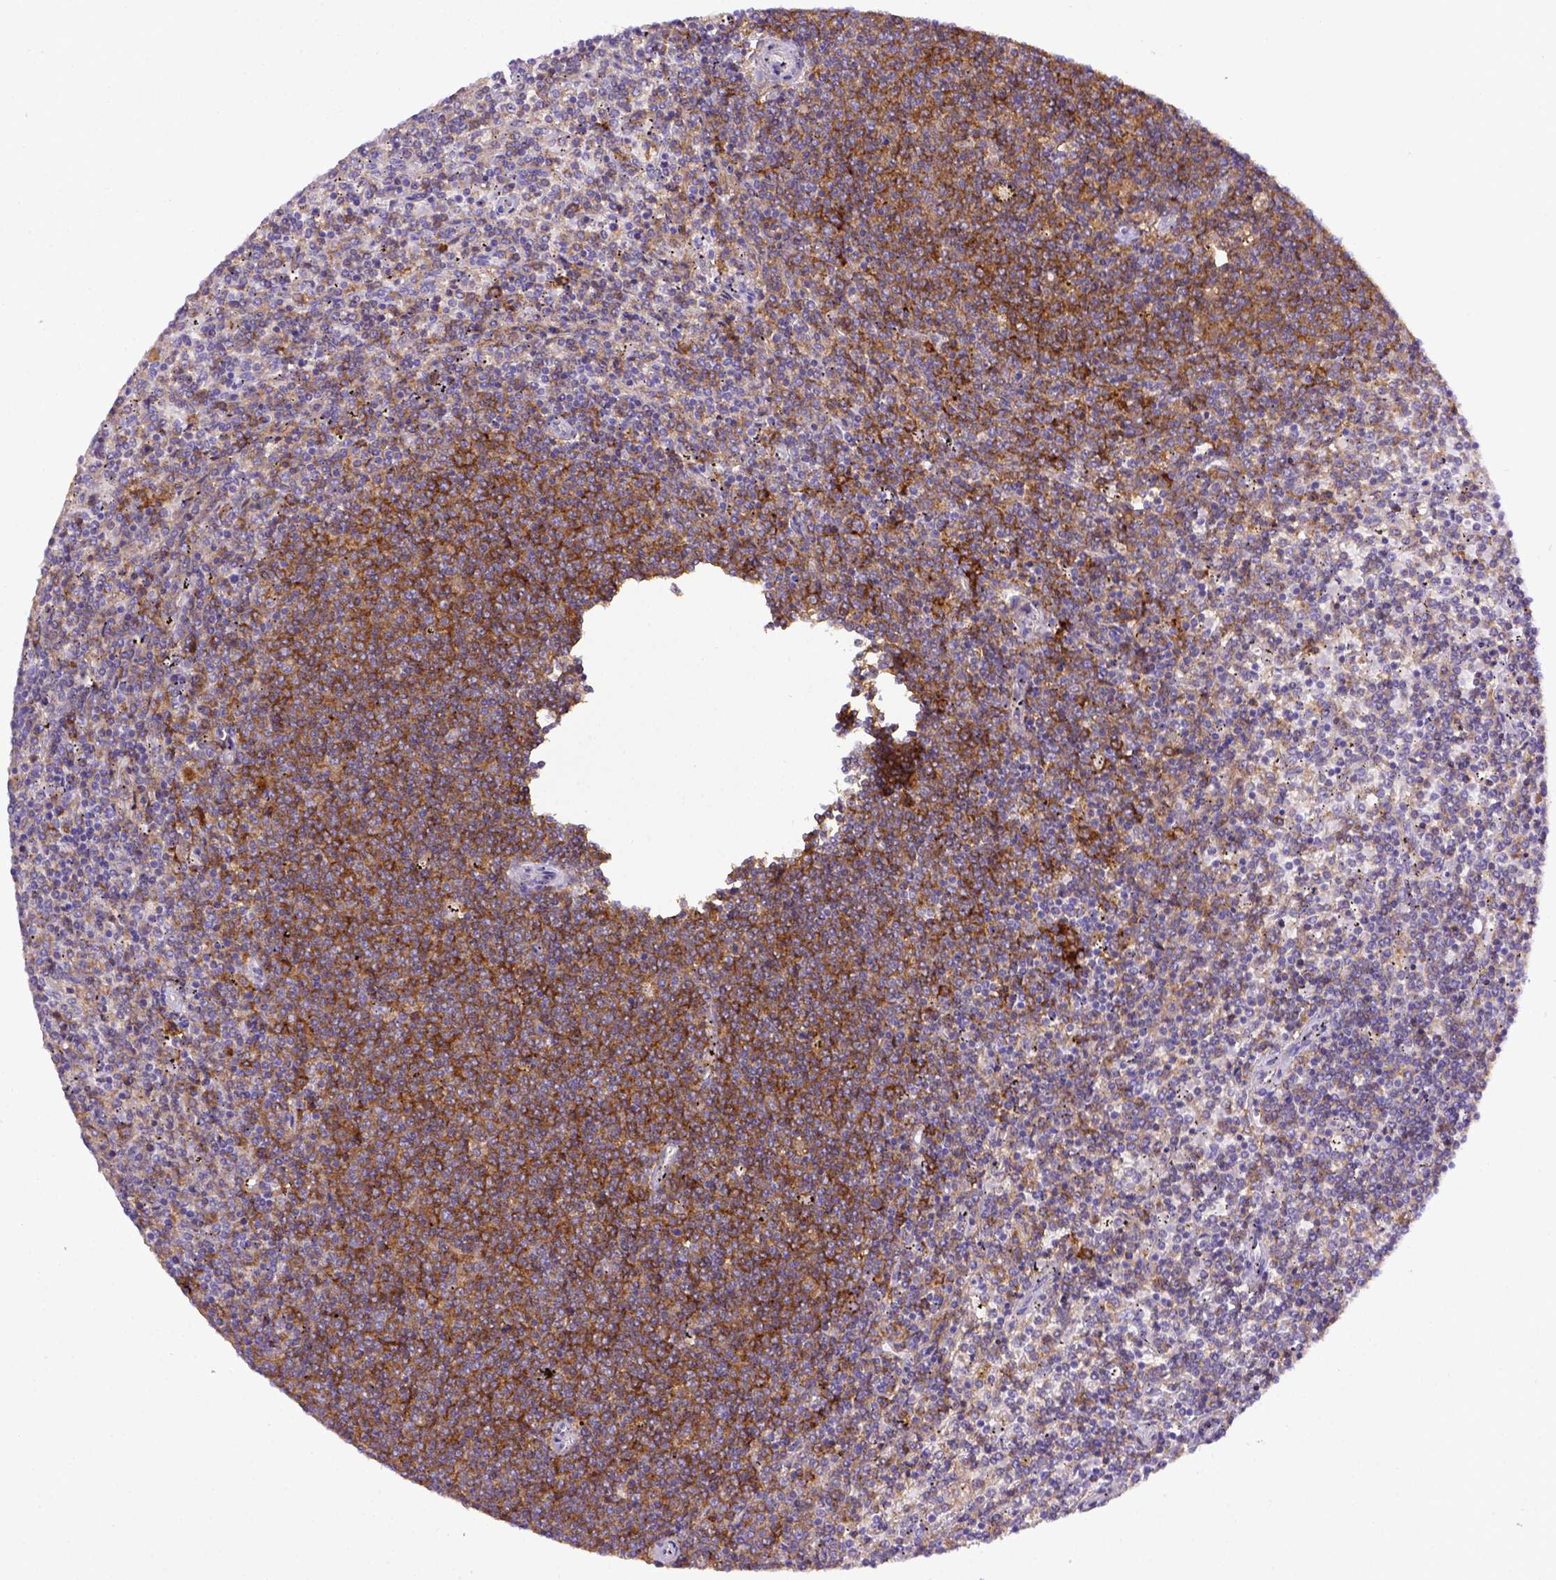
{"staining": {"intensity": "weak", "quantity": "25%-75%", "location": "cytoplasmic/membranous"}, "tissue": "lymphoma", "cell_type": "Tumor cells", "image_type": "cancer", "snomed": [{"axis": "morphology", "description": "Malignant lymphoma, non-Hodgkin's type, Low grade"}, {"axis": "topography", "description": "Spleen"}], "caption": "Immunohistochemical staining of human lymphoma displays low levels of weak cytoplasmic/membranous staining in about 25%-75% of tumor cells. (DAB = brown stain, brightfield microscopy at high magnification).", "gene": "CD40", "patient": {"sex": "female", "age": 50}}